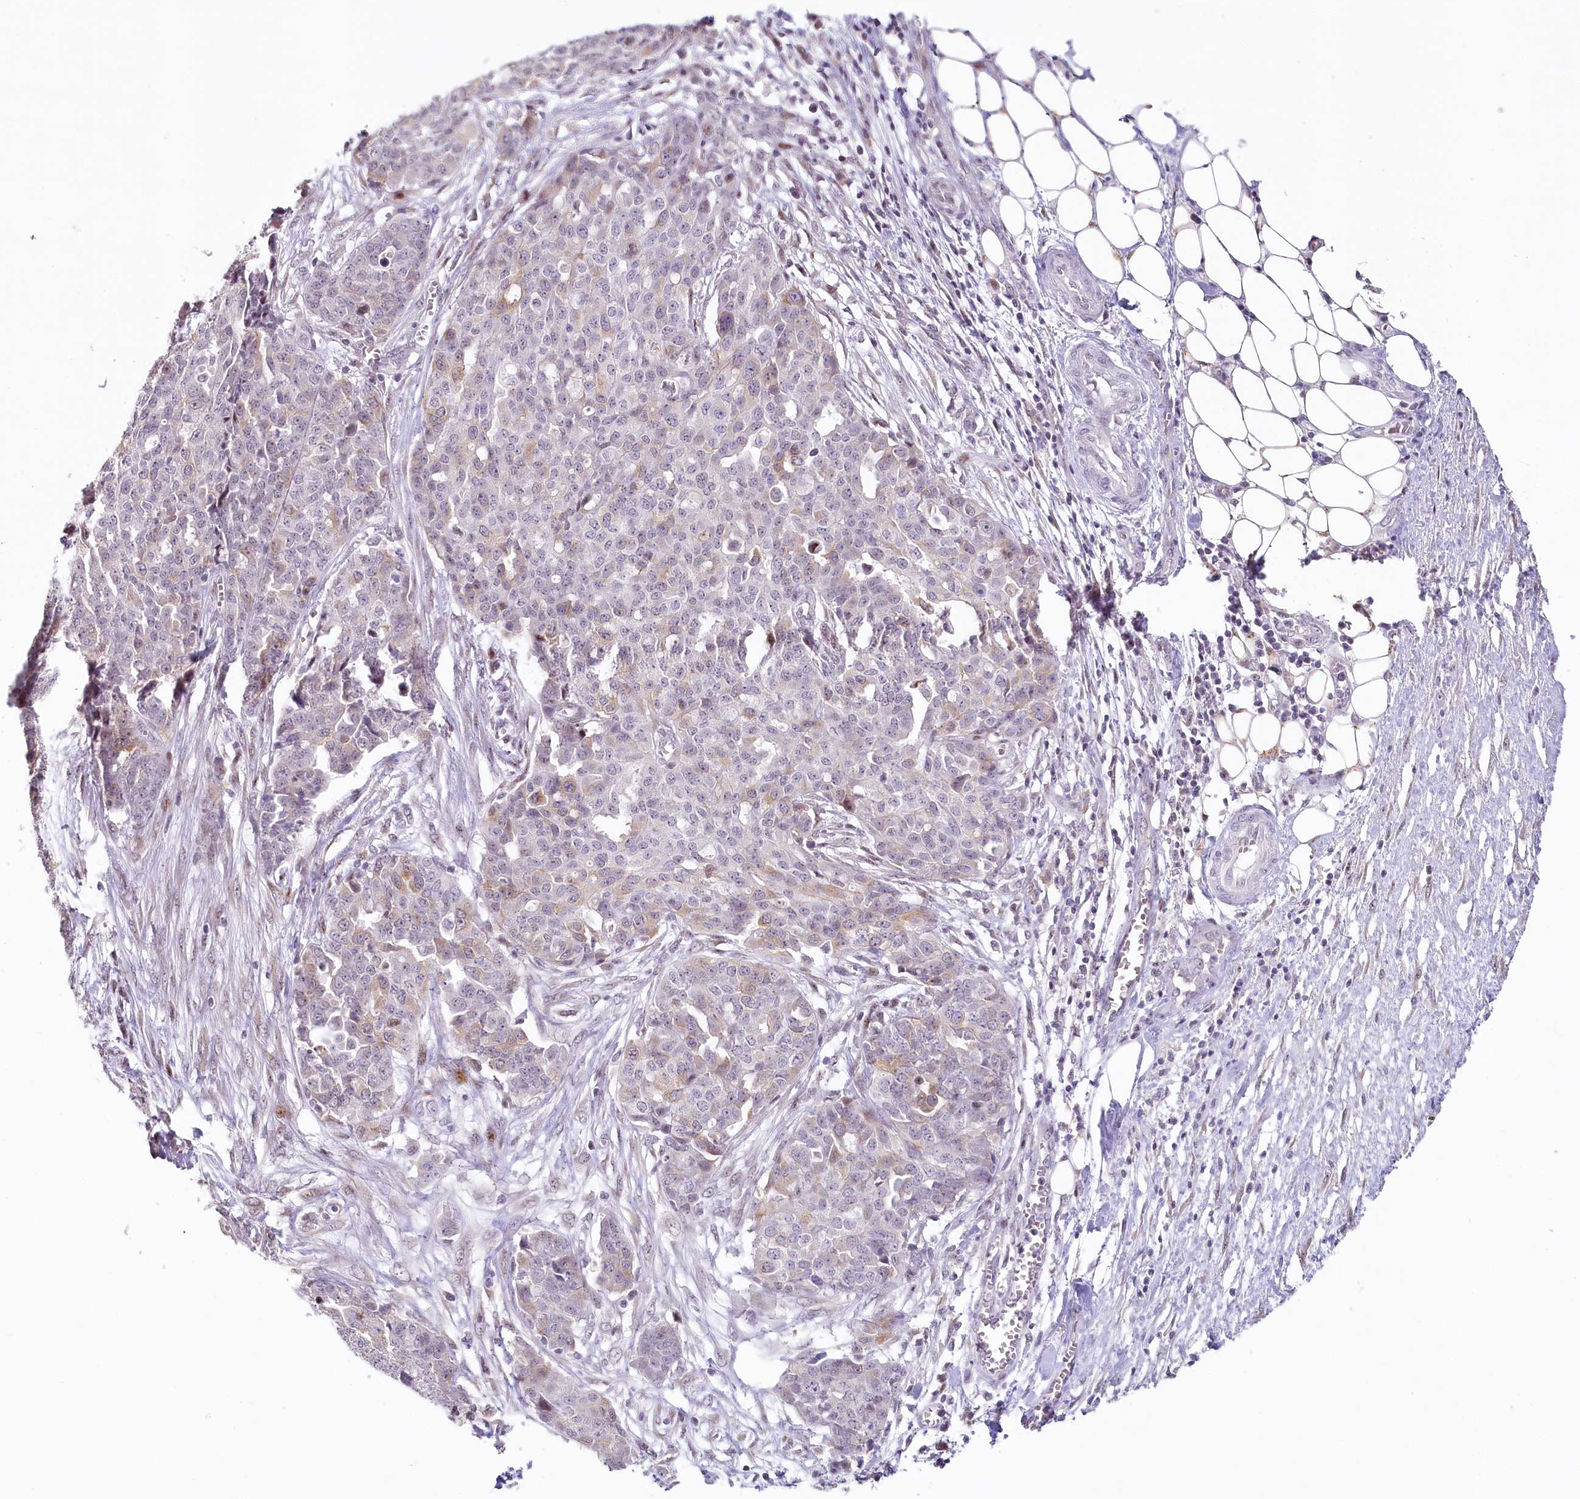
{"staining": {"intensity": "weak", "quantity": "<25%", "location": "cytoplasmic/membranous"}, "tissue": "ovarian cancer", "cell_type": "Tumor cells", "image_type": "cancer", "snomed": [{"axis": "morphology", "description": "Cystadenocarcinoma, serous, NOS"}, {"axis": "topography", "description": "Soft tissue"}, {"axis": "topography", "description": "Ovary"}], "caption": "An immunohistochemistry (IHC) photomicrograph of ovarian cancer (serous cystadenocarcinoma) is shown. There is no staining in tumor cells of ovarian cancer (serous cystadenocarcinoma).", "gene": "HPD", "patient": {"sex": "female", "age": 57}}